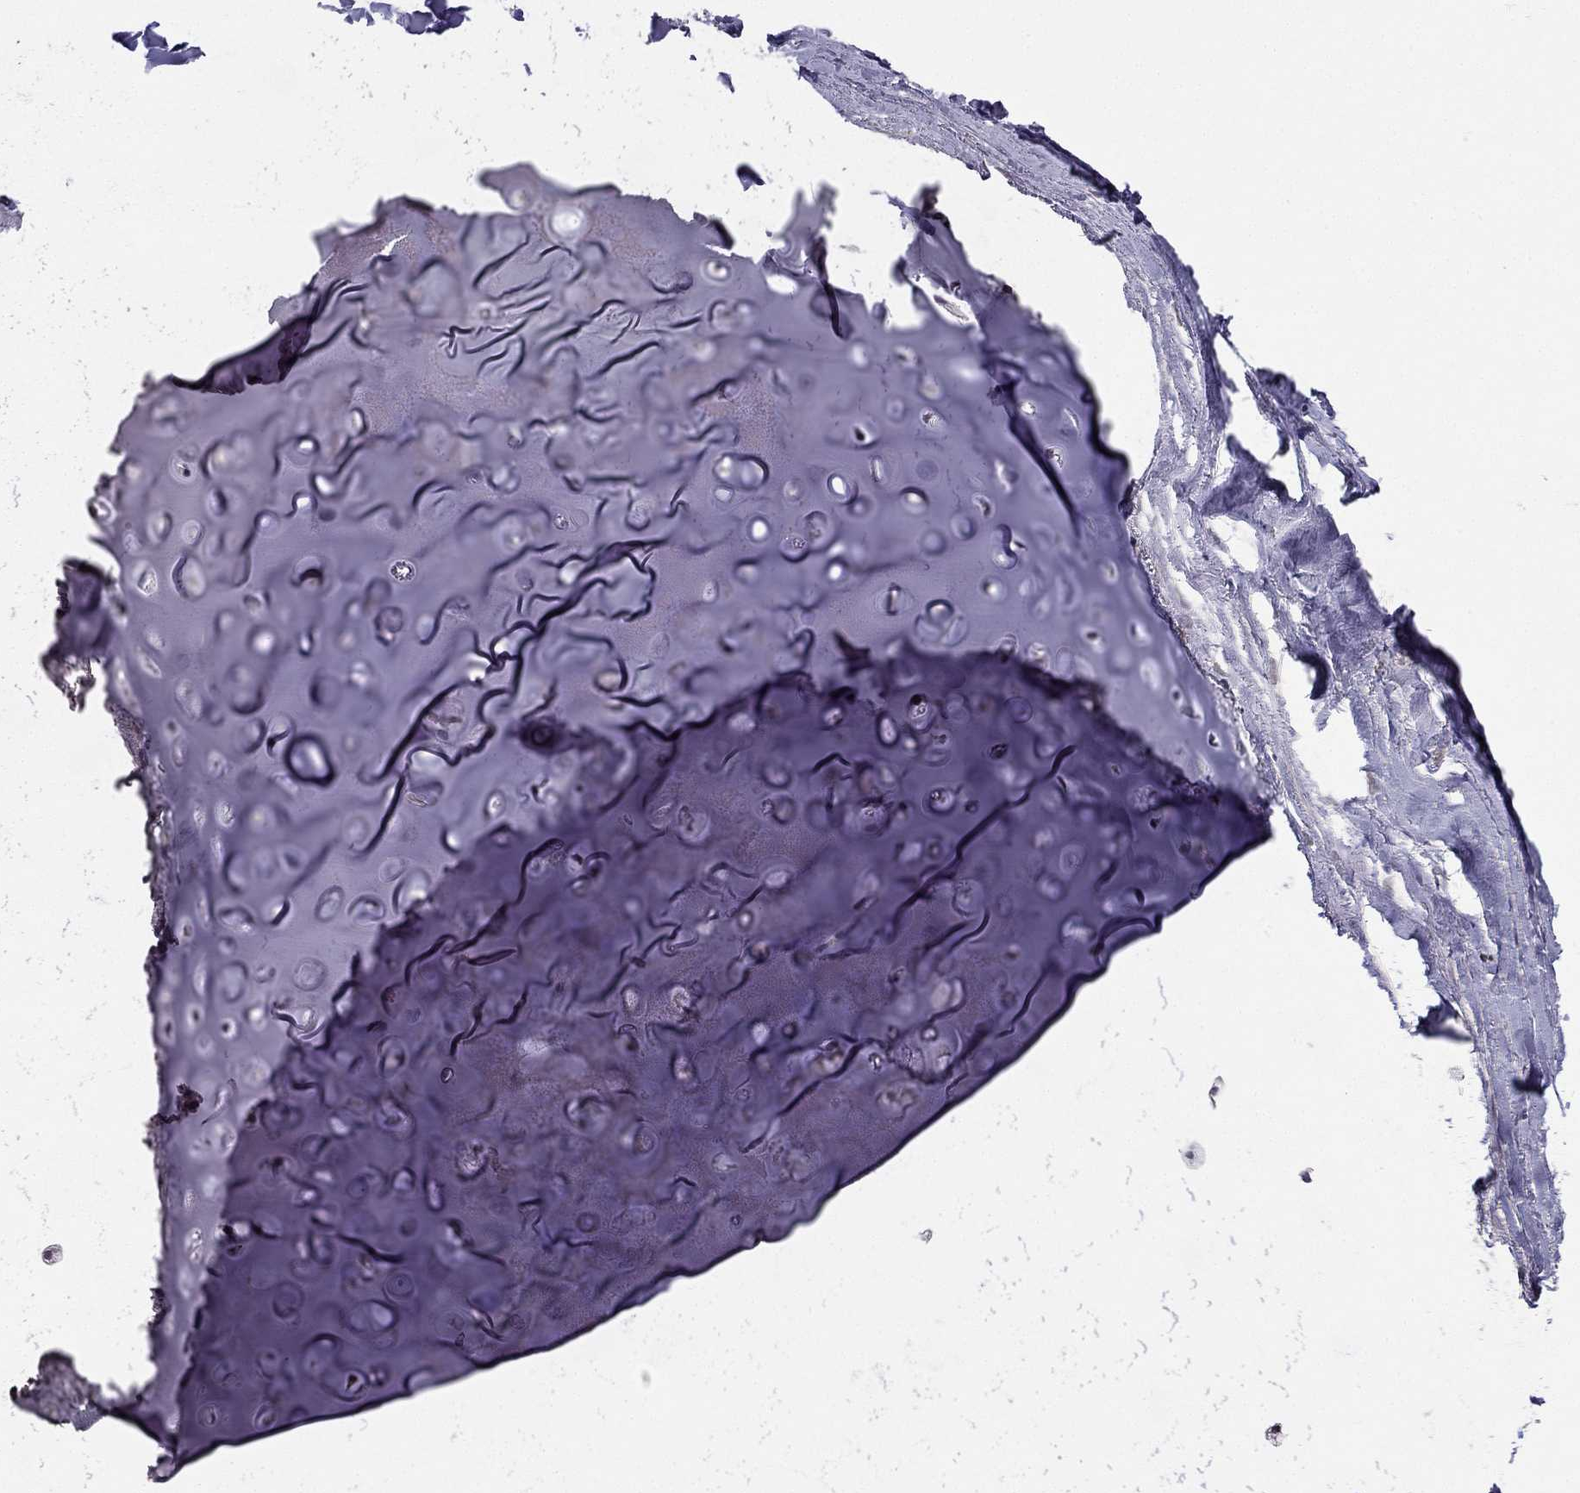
{"staining": {"intensity": "negative", "quantity": "none", "location": "none"}, "tissue": "soft tissue", "cell_type": "Chondrocytes", "image_type": "normal", "snomed": [{"axis": "morphology", "description": "Normal tissue, NOS"}, {"axis": "topography", "description": "Cartilage tissue"}, {"axis": "topography", "description": "Bronchus"}], "caption": "The image displays no staining of chondrocytes in benign soft tissue.", "gene": "CHST8", "patient": {"sex": "female", "age": 79}}